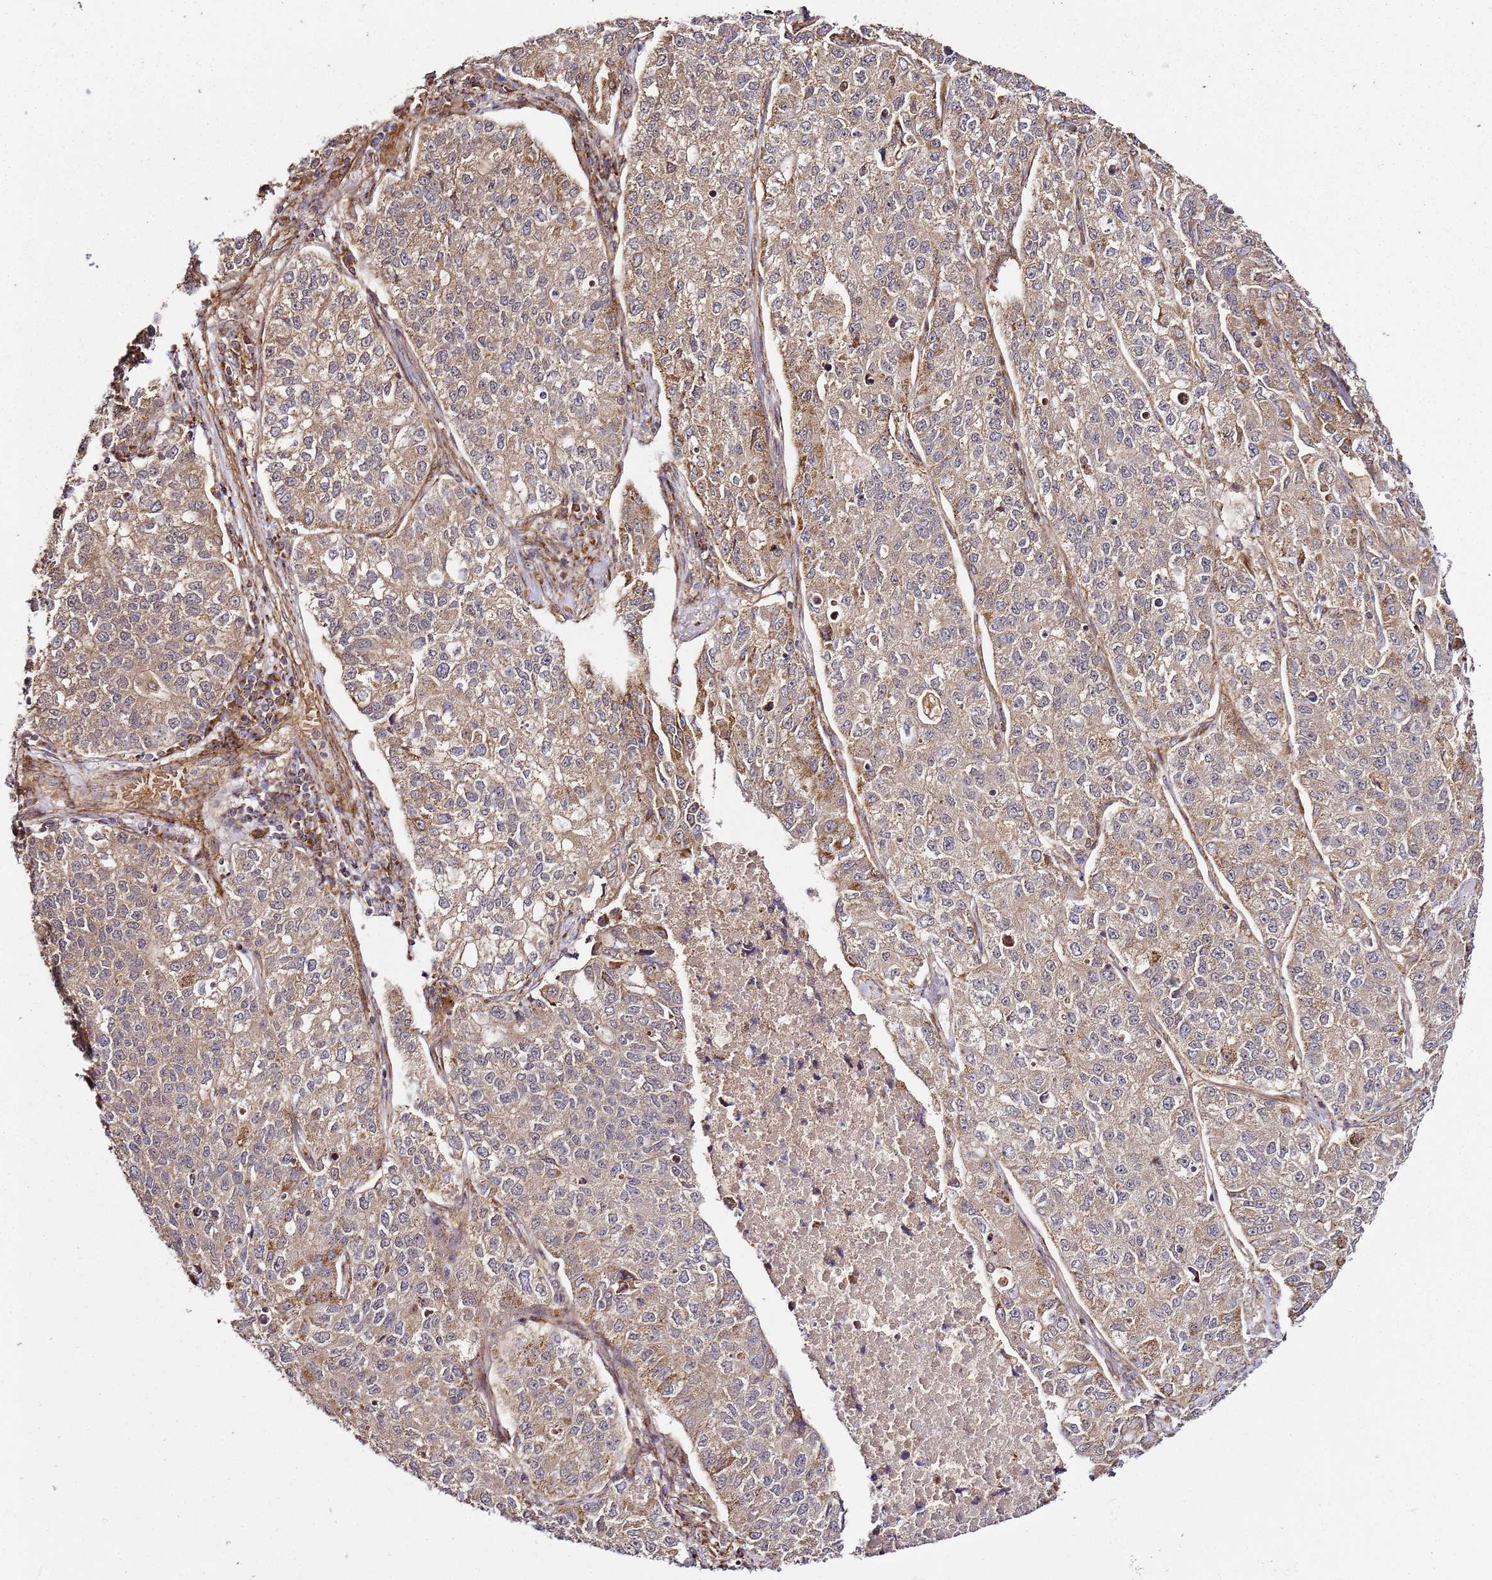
{"staining": {"intensity": "moderate", "quantity": ">75%", "location": "cytoplasmic/membranous"}, "tissue": "lung cancer", "cell_type": "Tumor cells", "image_type": "cancer", "snomed": [{"axis": "morphology", "description": "Adenocarcinoma, NOS"}, {"axis": "topography", "description": "Lung"}], "caption": "Protein expression analysis of human adenocarcinoma (lung) reveals moderate cytoplasmic/membranous staining in approximately >75% of tumor cells.", "gene": "TM2D2", "patient": {"sex": "male", "age": 49}}